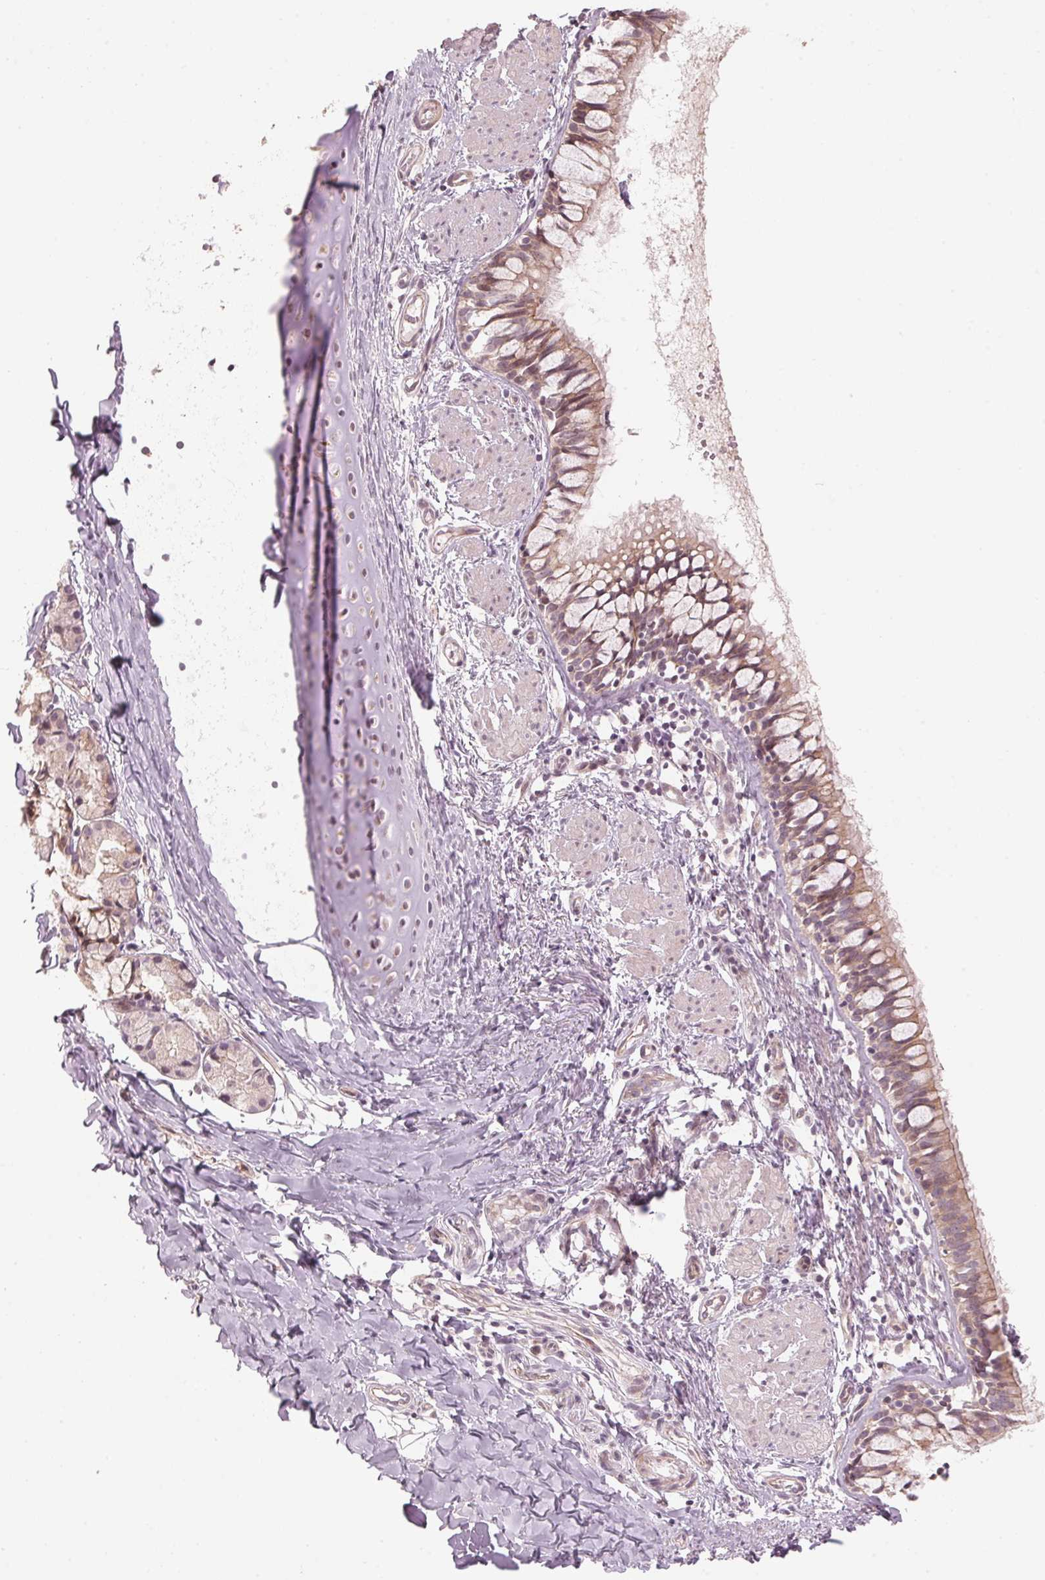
{"staining": {"intensity": "weak", "quantity": ">75%", "location": "cytoplasmic/membranous"}, "tissue": "bronchus", "cell_type": "Respiratory epithelial cells", "image_type": "normal", "snomed": [{"axis": "morphology", "description": "Normal tissue, NOS"}, {"axis": "topography", "description": "Bronchus"}], "caption": "Immunohistochemical staining of unremarkable bronchus exhibits low levels of weak cytoplasmic/membranous expression in about >75% of respiratory epithelial cells.", "gene": "TMED6", "patient": {"sex": "male", "age": 1}}